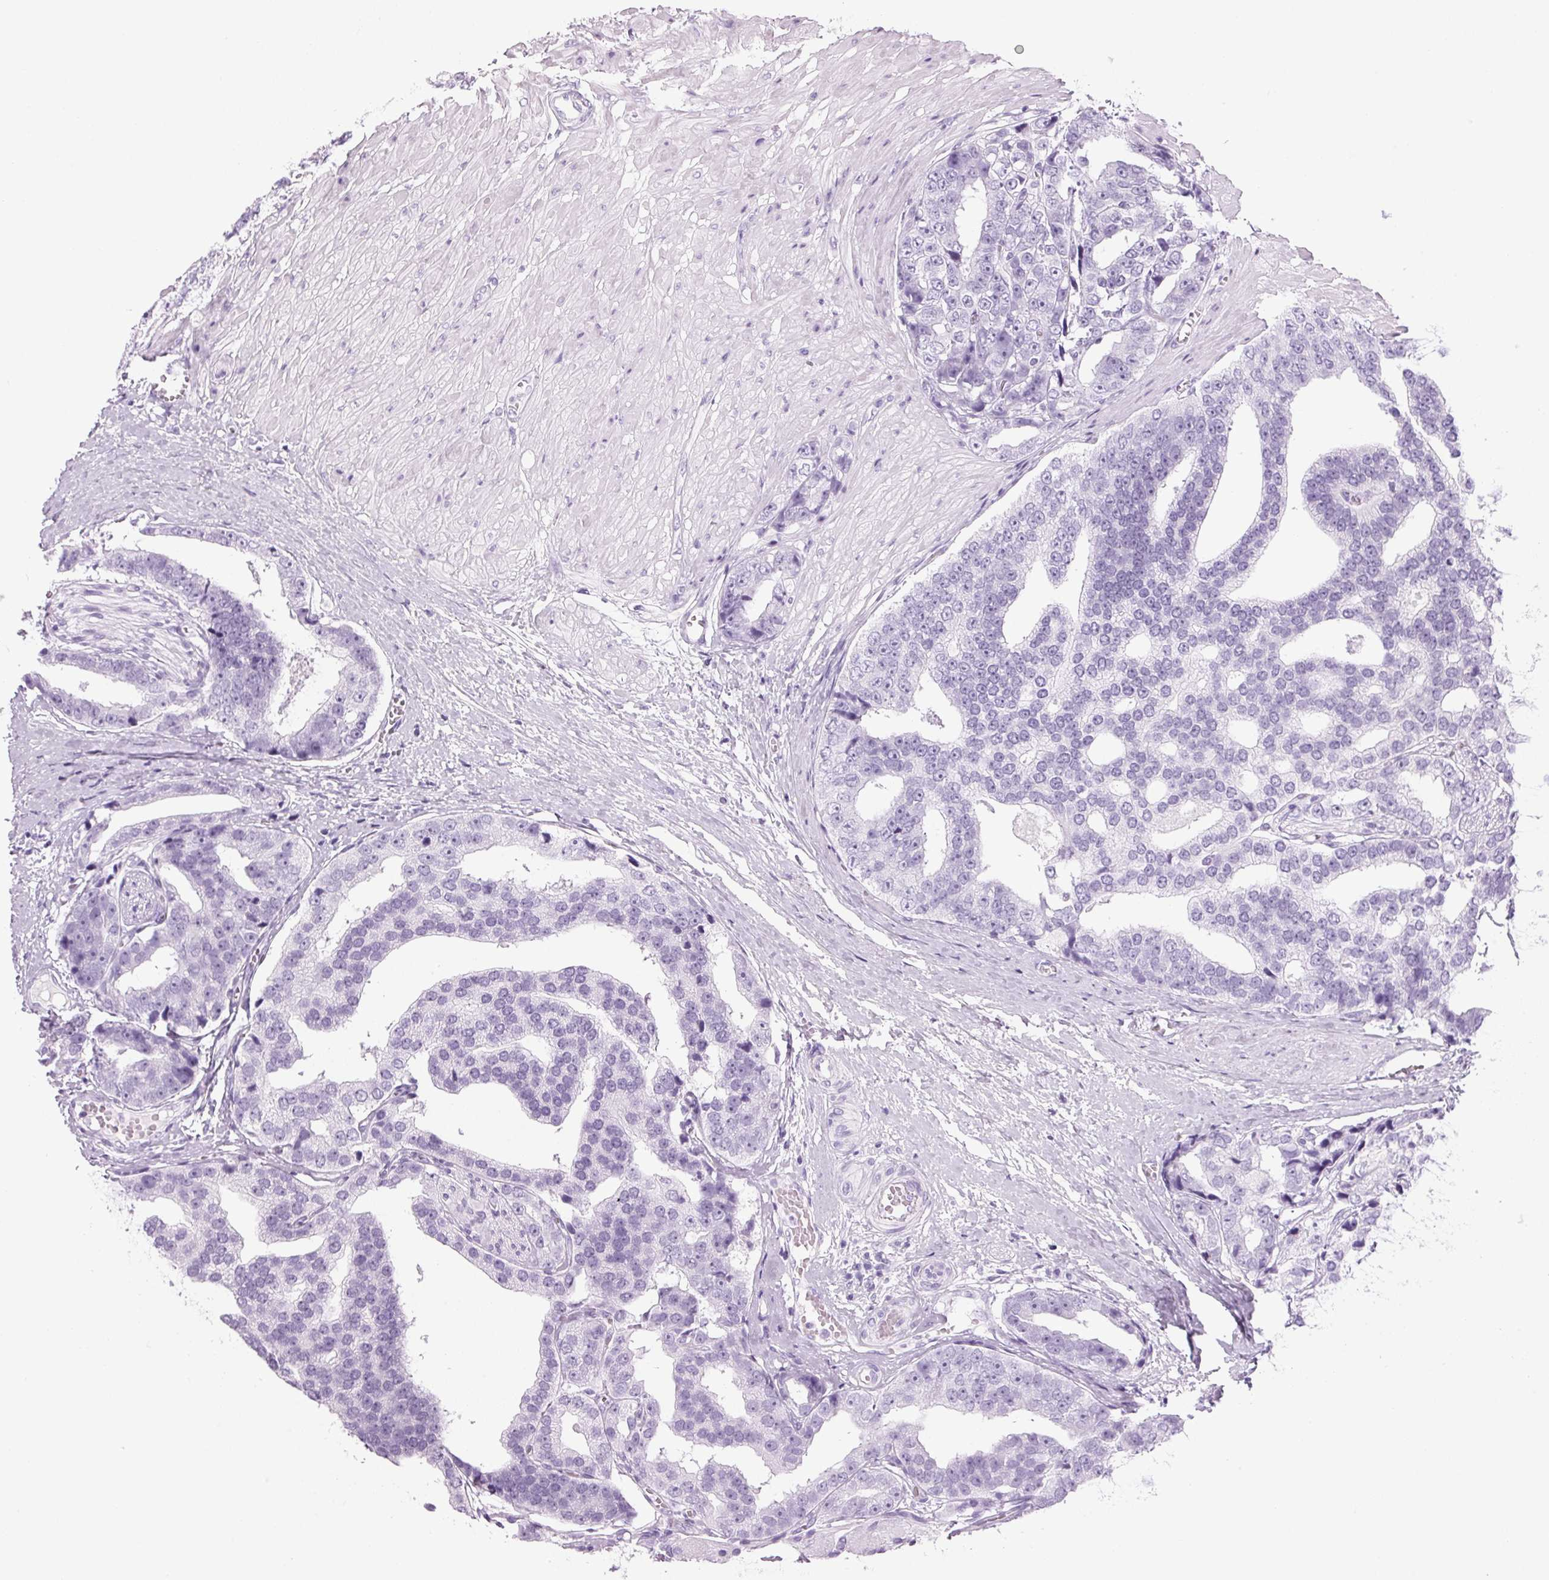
{"staining": {"intensity": "negative", "quantity": "none", "location": "none"}, "tissue": "prostate cancer", "cell_type": "Tumor cells", "image_type": "cancer", "snomed": [{"axis": "morphology", "description": "Adenocarcinoma, High grade"}, {"axis": "topography", "description": "Prostate"}], "caption": "IHC micrograph of neoplastic tissue: prostate cancer (high-grade adenocarcinoma) stained with DAB exhibits no significant protein staining in tumor cells.", "gene": "PPP1R1A", "patient": {"sex": "male", "age": 71}}